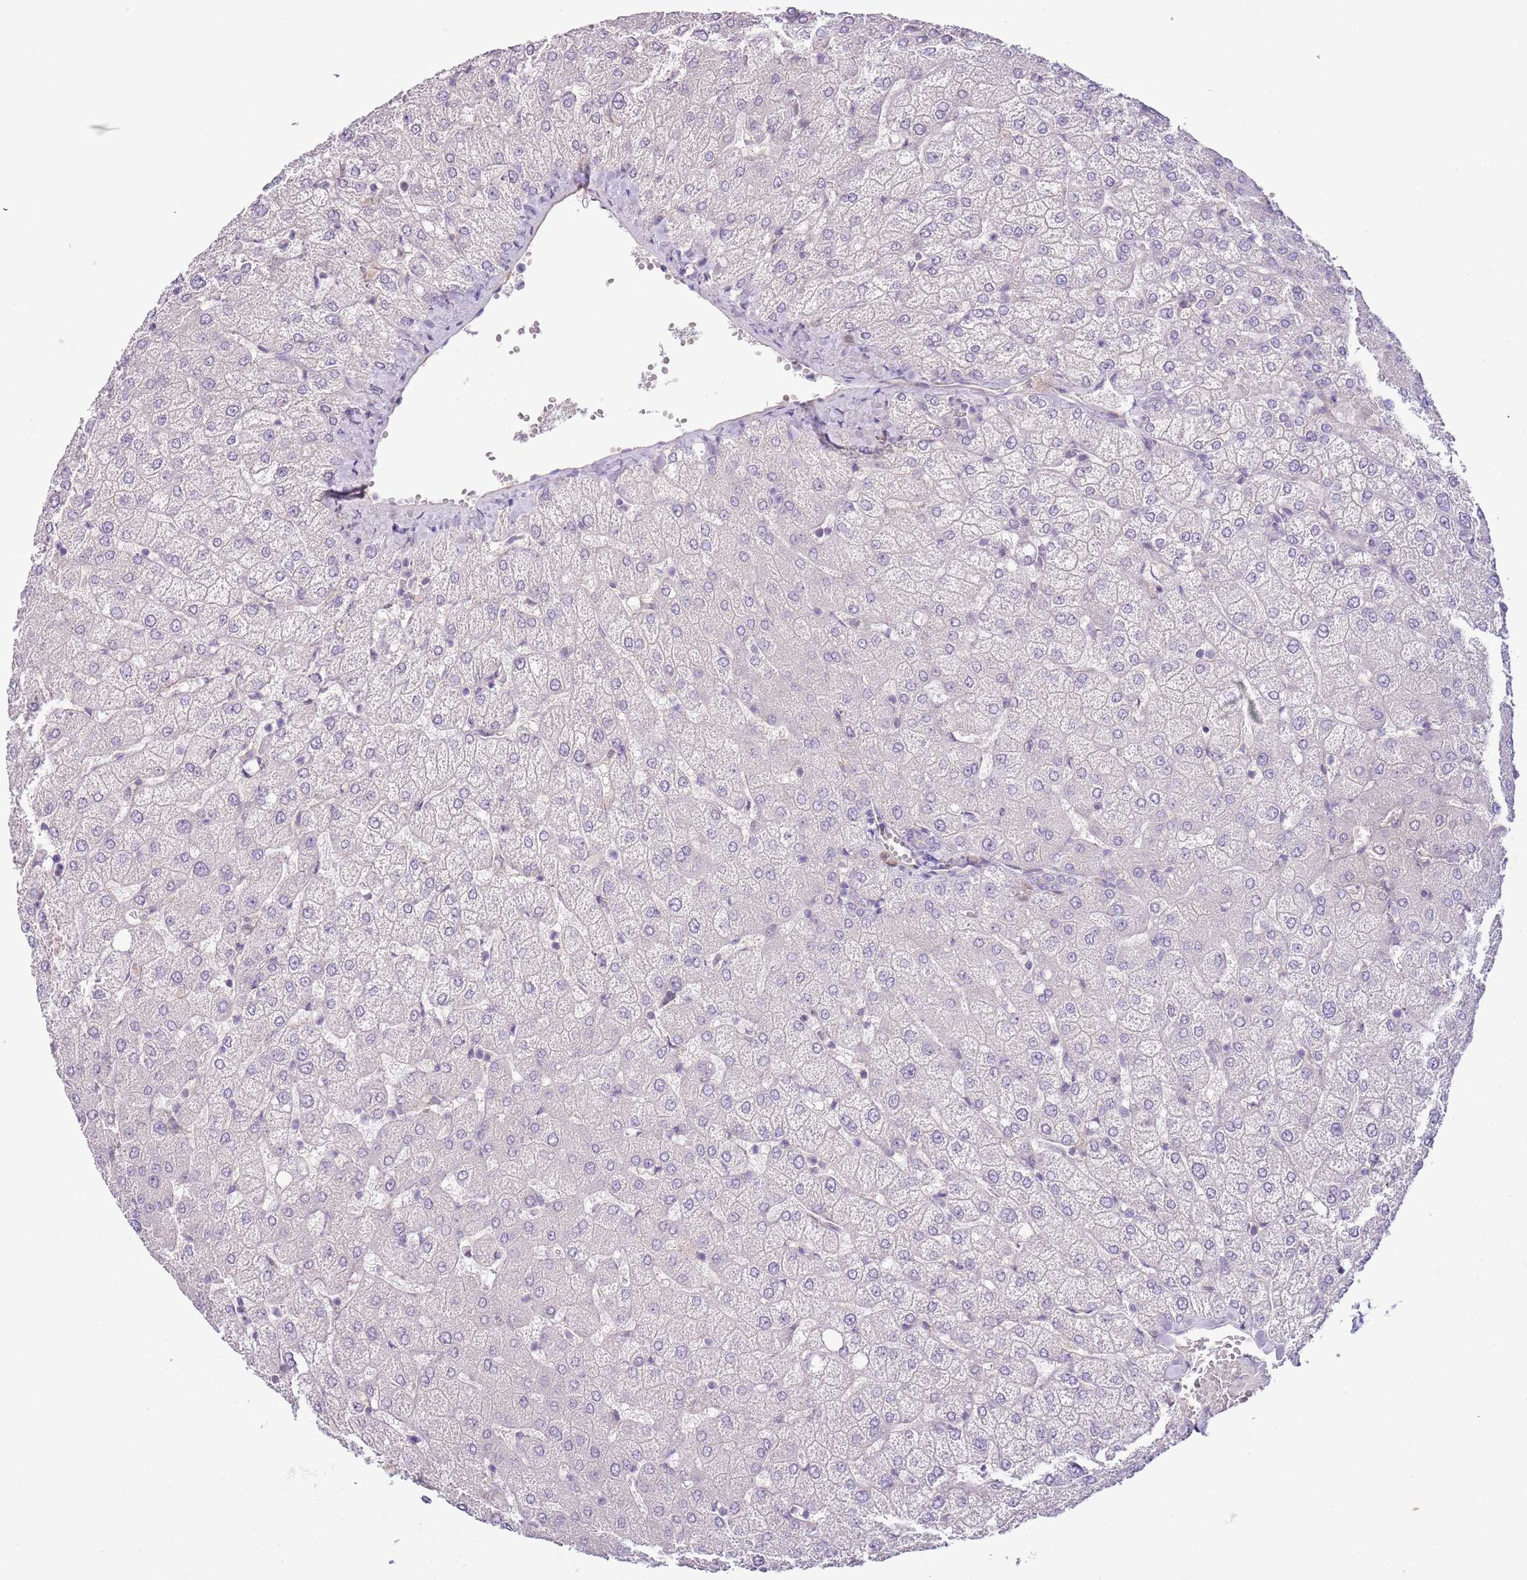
{"staining": {"intensity": "negative", "quantity": "none", "location": "none"}, "tissue": "liver", "cell_type": "Cholangiocytes", "image_type": "normal", "snomed": [{"axis": "morphology", "description": "Normal tissue, NOS"}, {"axis": "topography", "description": "Liver"}], "caption": "Cholangiocytes are negative for protein expression in unremarkable human liver. The staining was performed using DAB (3,3'-diaminobenzidine) to visualize the protein expression in brown, while the nuclei were stained in blue with hematoxylin (Magnification: 20x).", "gene": "MRO", "patient": {"sex": "female", "age": 54}}